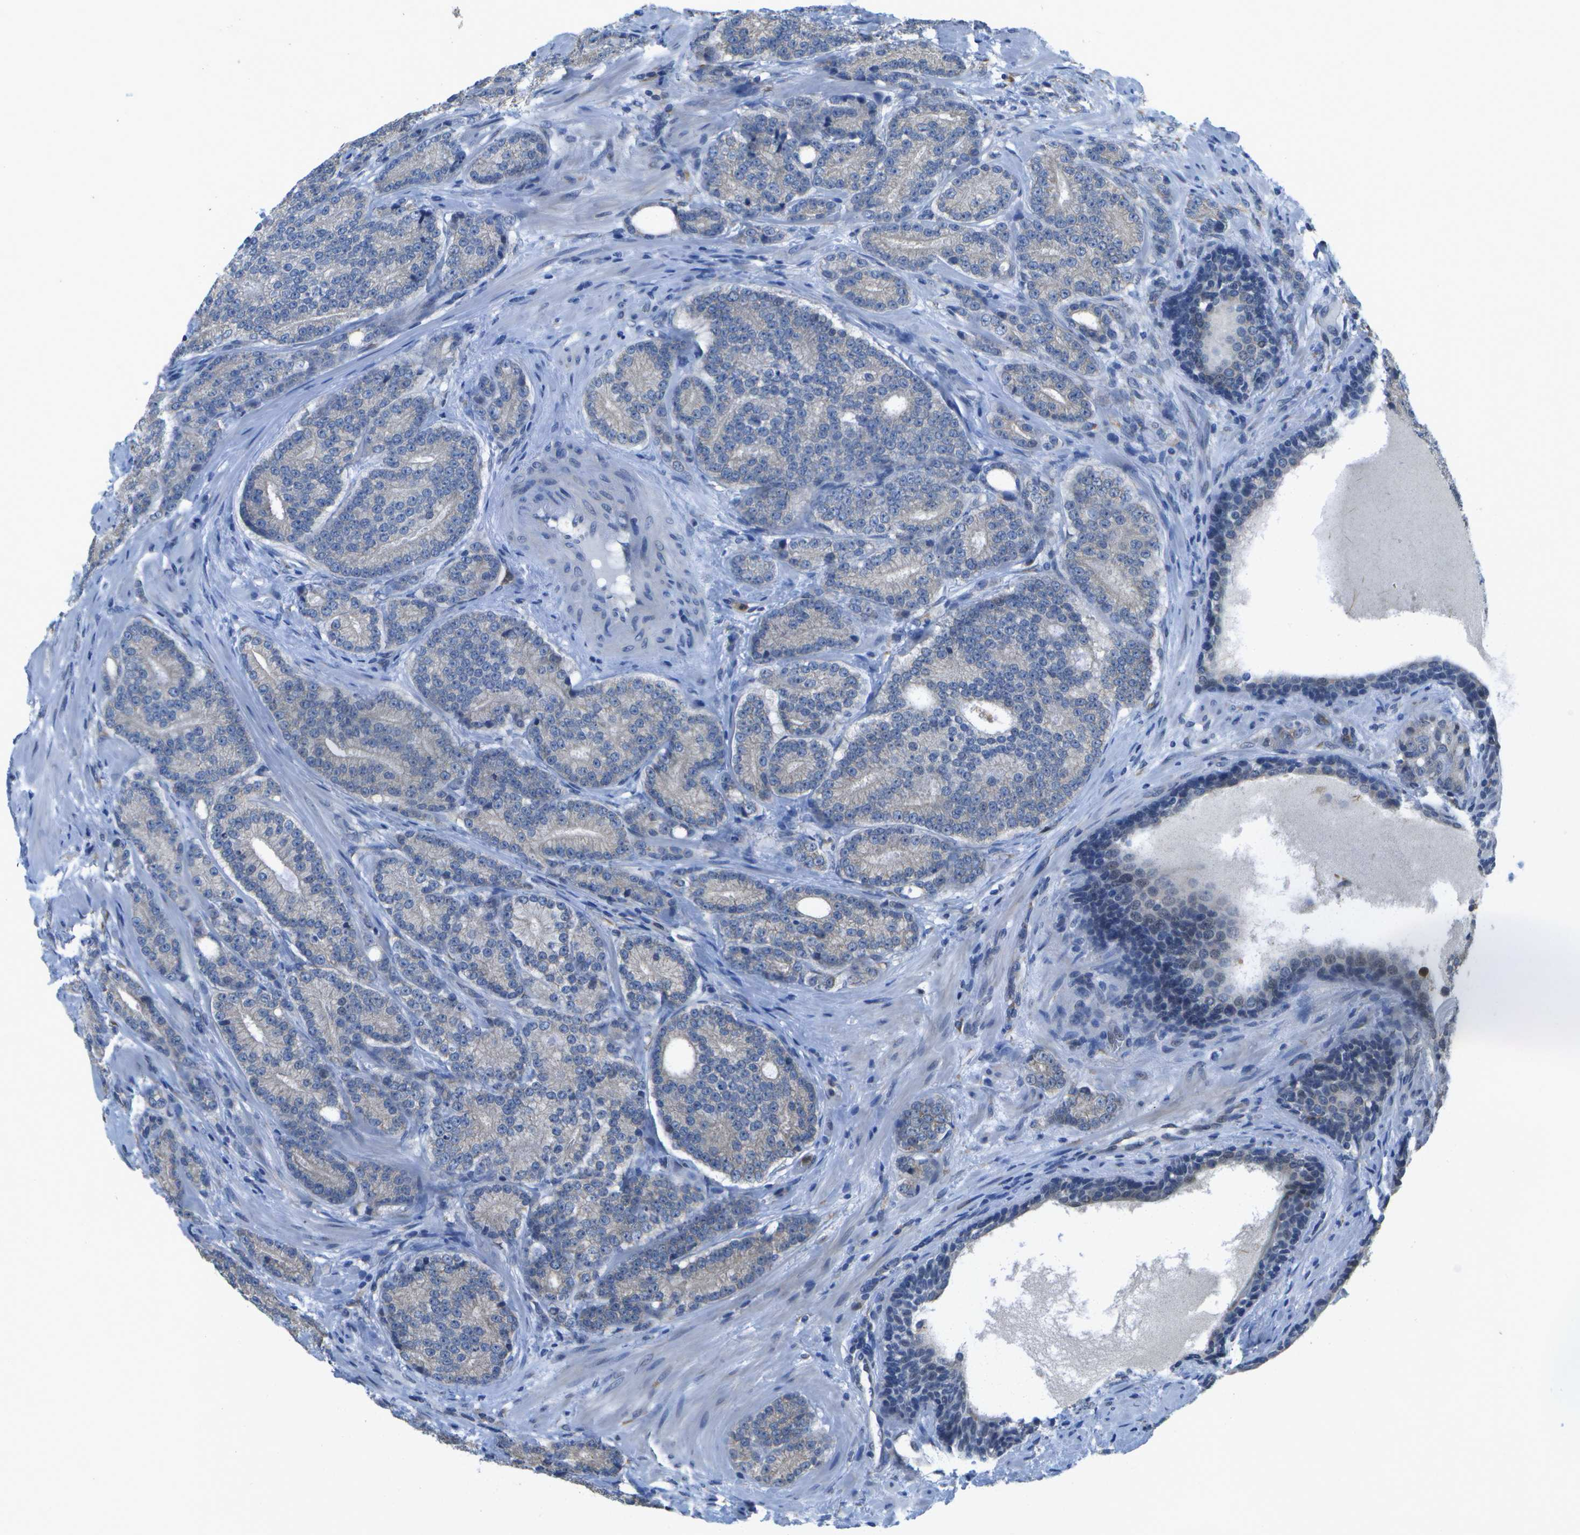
{"staining": {"intensity": "weak", "quantity": "<25%", "location": "cytoplasmic/membranous"}, "tissue": "prostate cancer", "cell_type": "Tumor cells", "image_type": "cancer", "snomed": [{"axis": "morphology", "description": "Adenocarcinoma, High grade"}, {"axis": "topography", "description": "Prostate"}], "caption": "A photomicrograph of human prostate cancer (high-grade adenocarcinoma) is negative for staining in tumor cells.", "gene": "DSE", "patient": {"sex": "male", "age": 61}}